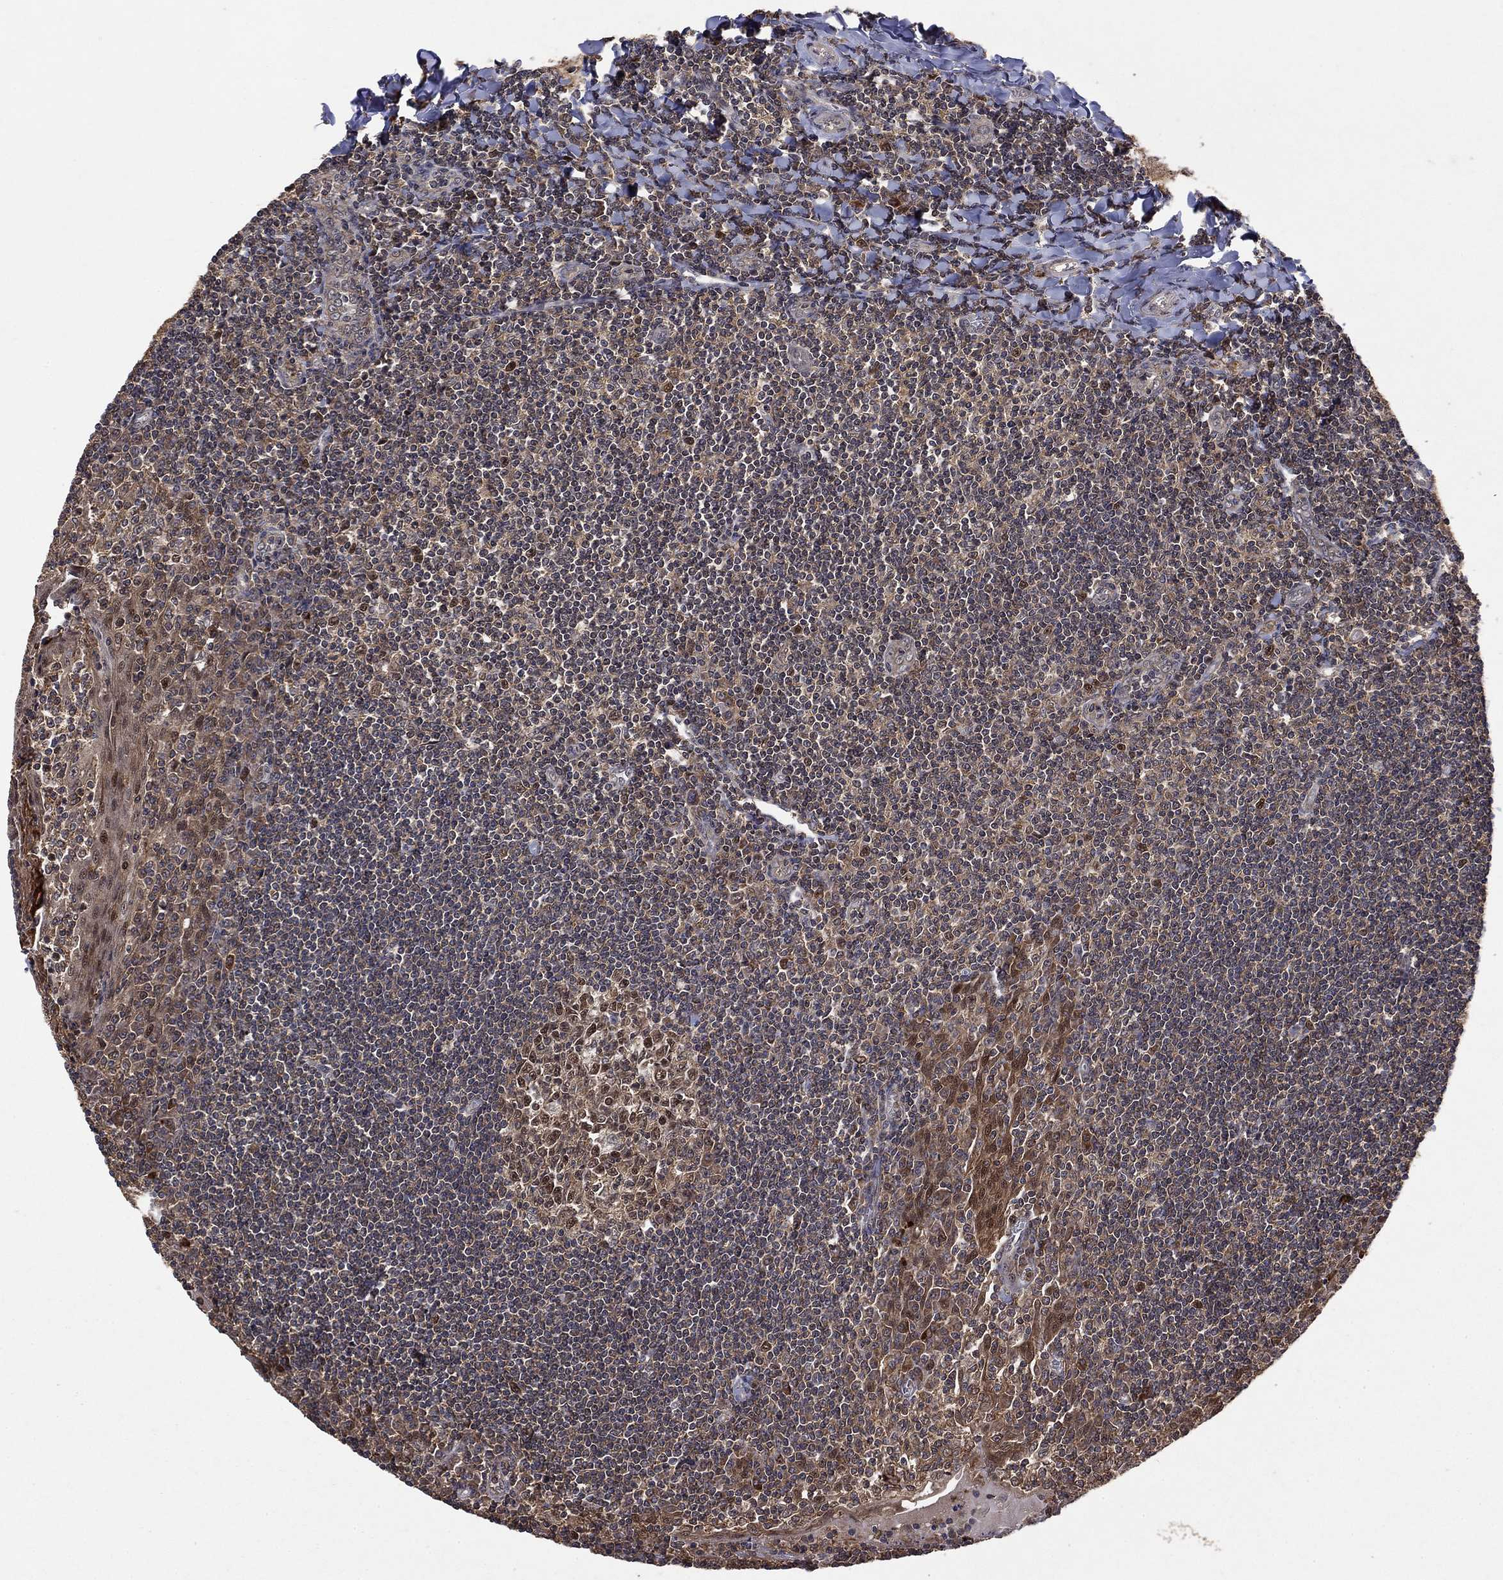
{"staining": {"intensity": "moderate", "quantity": ">75%", "location": "cytoplasmic/membranous,nuclear"}, "tissue": "tonsil", "cell_type": "Germinal center cells", "image_type": "normal", "snomed": [{"axis": "morphology", "description": "Normal tissue, NOS"}, {"axis": "topography", "description": "Tonsil"}], "caption": "A photomicrograph of tonsil stained for a protein demonstrates moderate cytoplasmic/membranous,nuclear brown staining in germinal center cells. The staining is performed using DAB (3,3'-diaminobenzidine) brown chromogen to label protein expression. The nuclei are counter-stained blue using hematoxylin.", "gene": "CCDC66", "patient": {"sex": "female", "age": 12}}